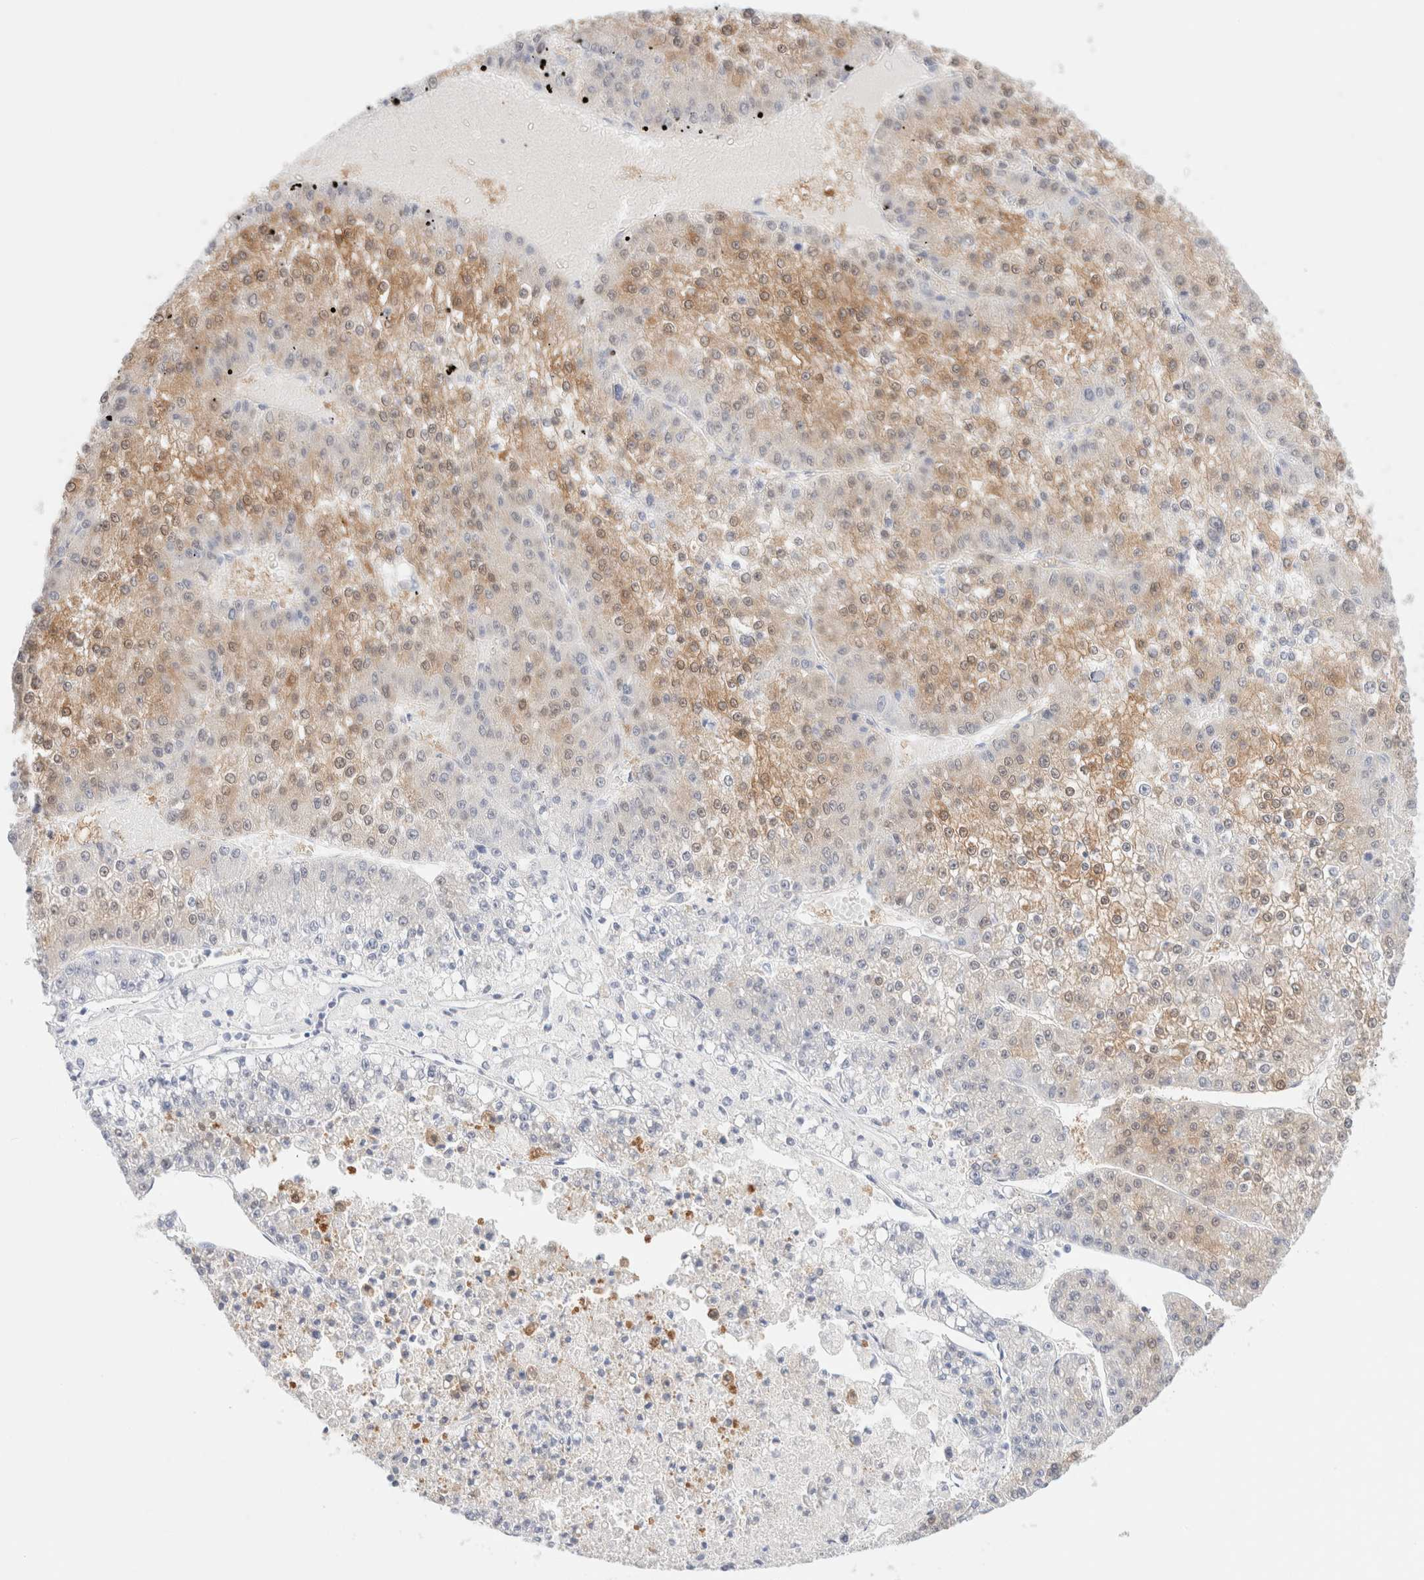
{"staining": {"intensity": "moderate", "quantity": ">75%", "location": "cytoplasmic/membranous"}, "tissue": "liver cancer", "cell_type": "Tumor cells", "image_type": "cancer", "snomed": [{"axis": "morphology", "description": "Carcinoma, Hepatocellular, NOS"}, {"axis": "topography", "description": "Liver"}], "caption": "A histopathology image showing moderate cytoplasmic/membranous staining in approximately >75% of tumor cells in liver hepatocellular carcinoma, as visualized by brown immunohistochemical staining.", "gene": "DPYS", "patient": {"sex": "female", "age": 73}}